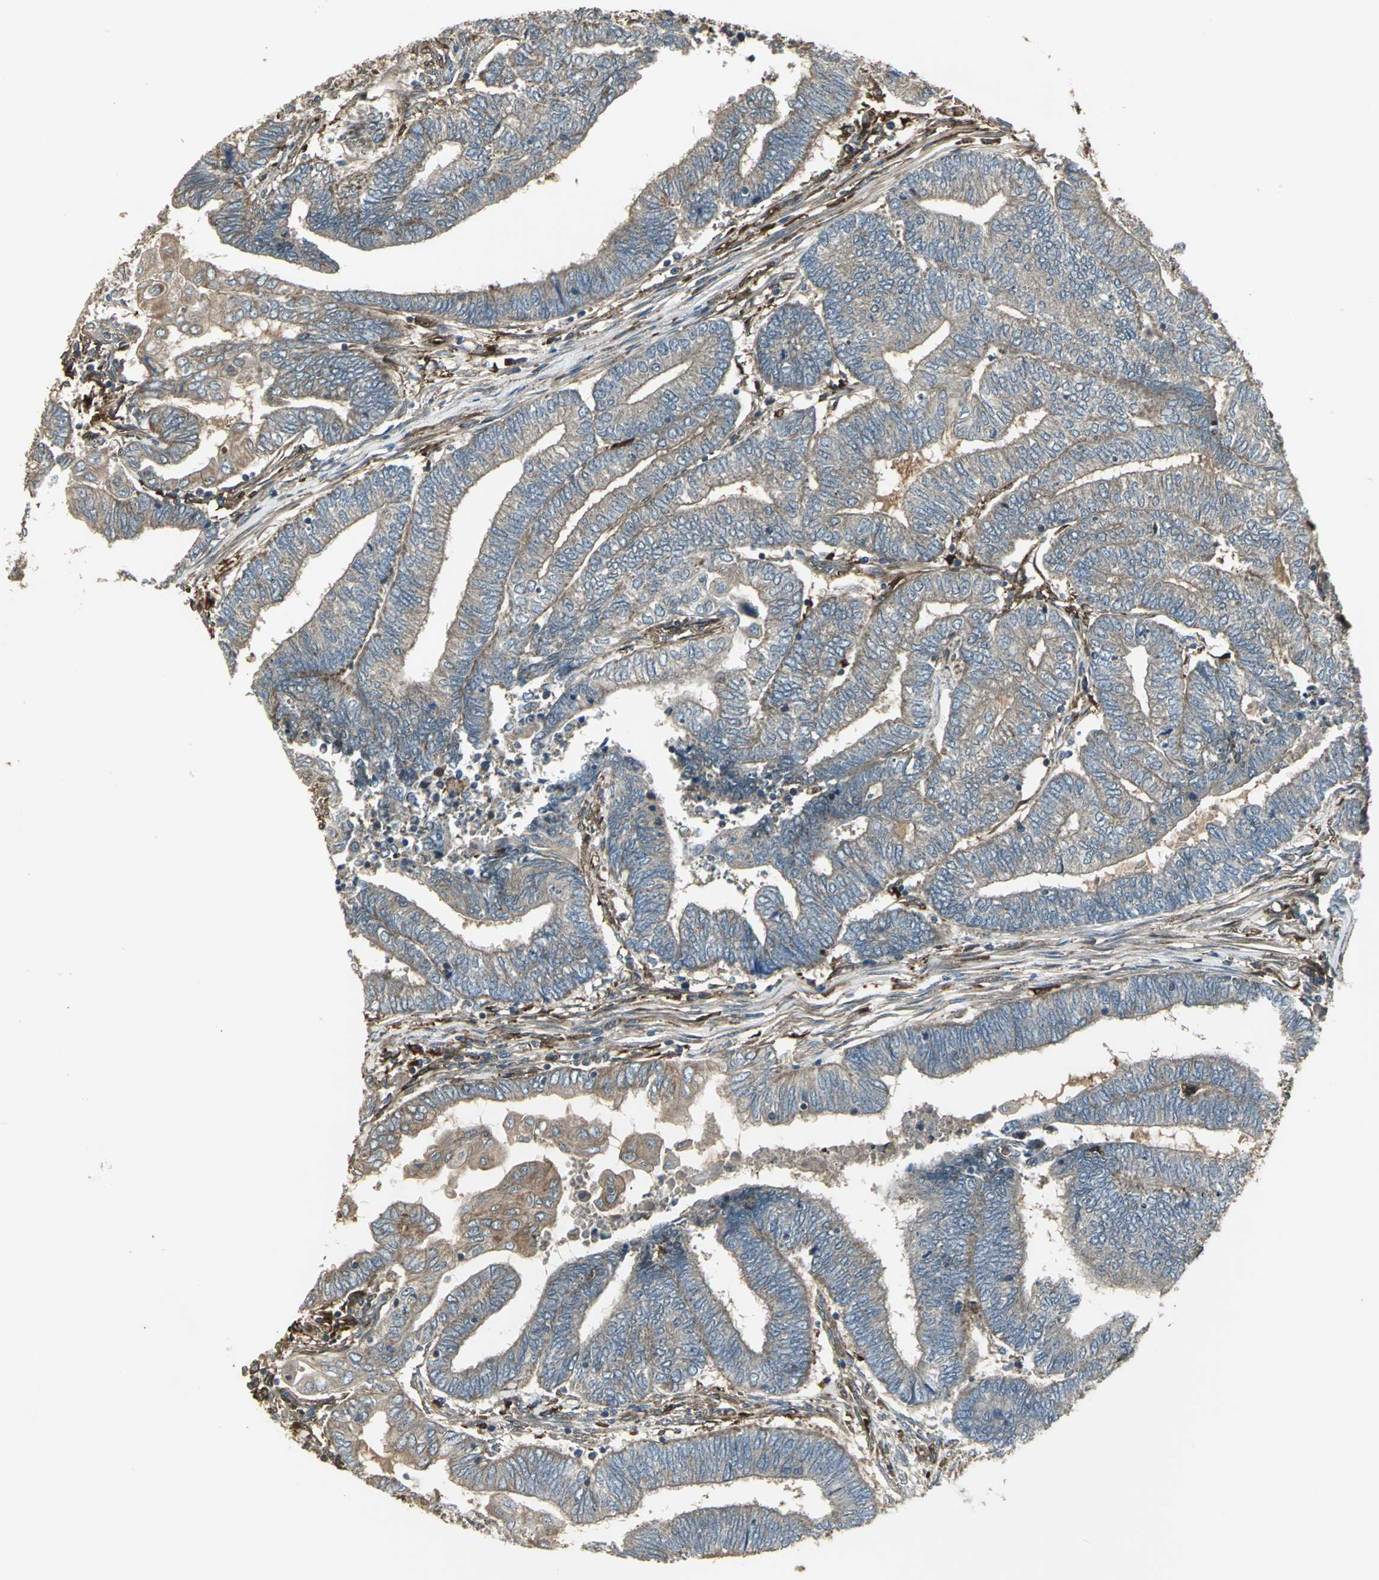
{"staining": {"intensity": "moderate", "quantity": ">75%", "location": "cytoplasmic/membranous"}, "tissue": "endometrial cancer", "cell_type": "Tumor cells", "image_type": "cancer", "snomed": [{"axis": "morphology", "description": "Adenocarcinoma, NOS"}, {"axis": "topography", "description": "Uterus"}, {"axis": "topography", "description": "Endometrium"}], "caption": "Human endometrial adenocarcinoma stained with a protein marker shows moderate staining in tumor cells.", "gene": "PRXL2B", "patient": {"sex": "female", "age": 70}}